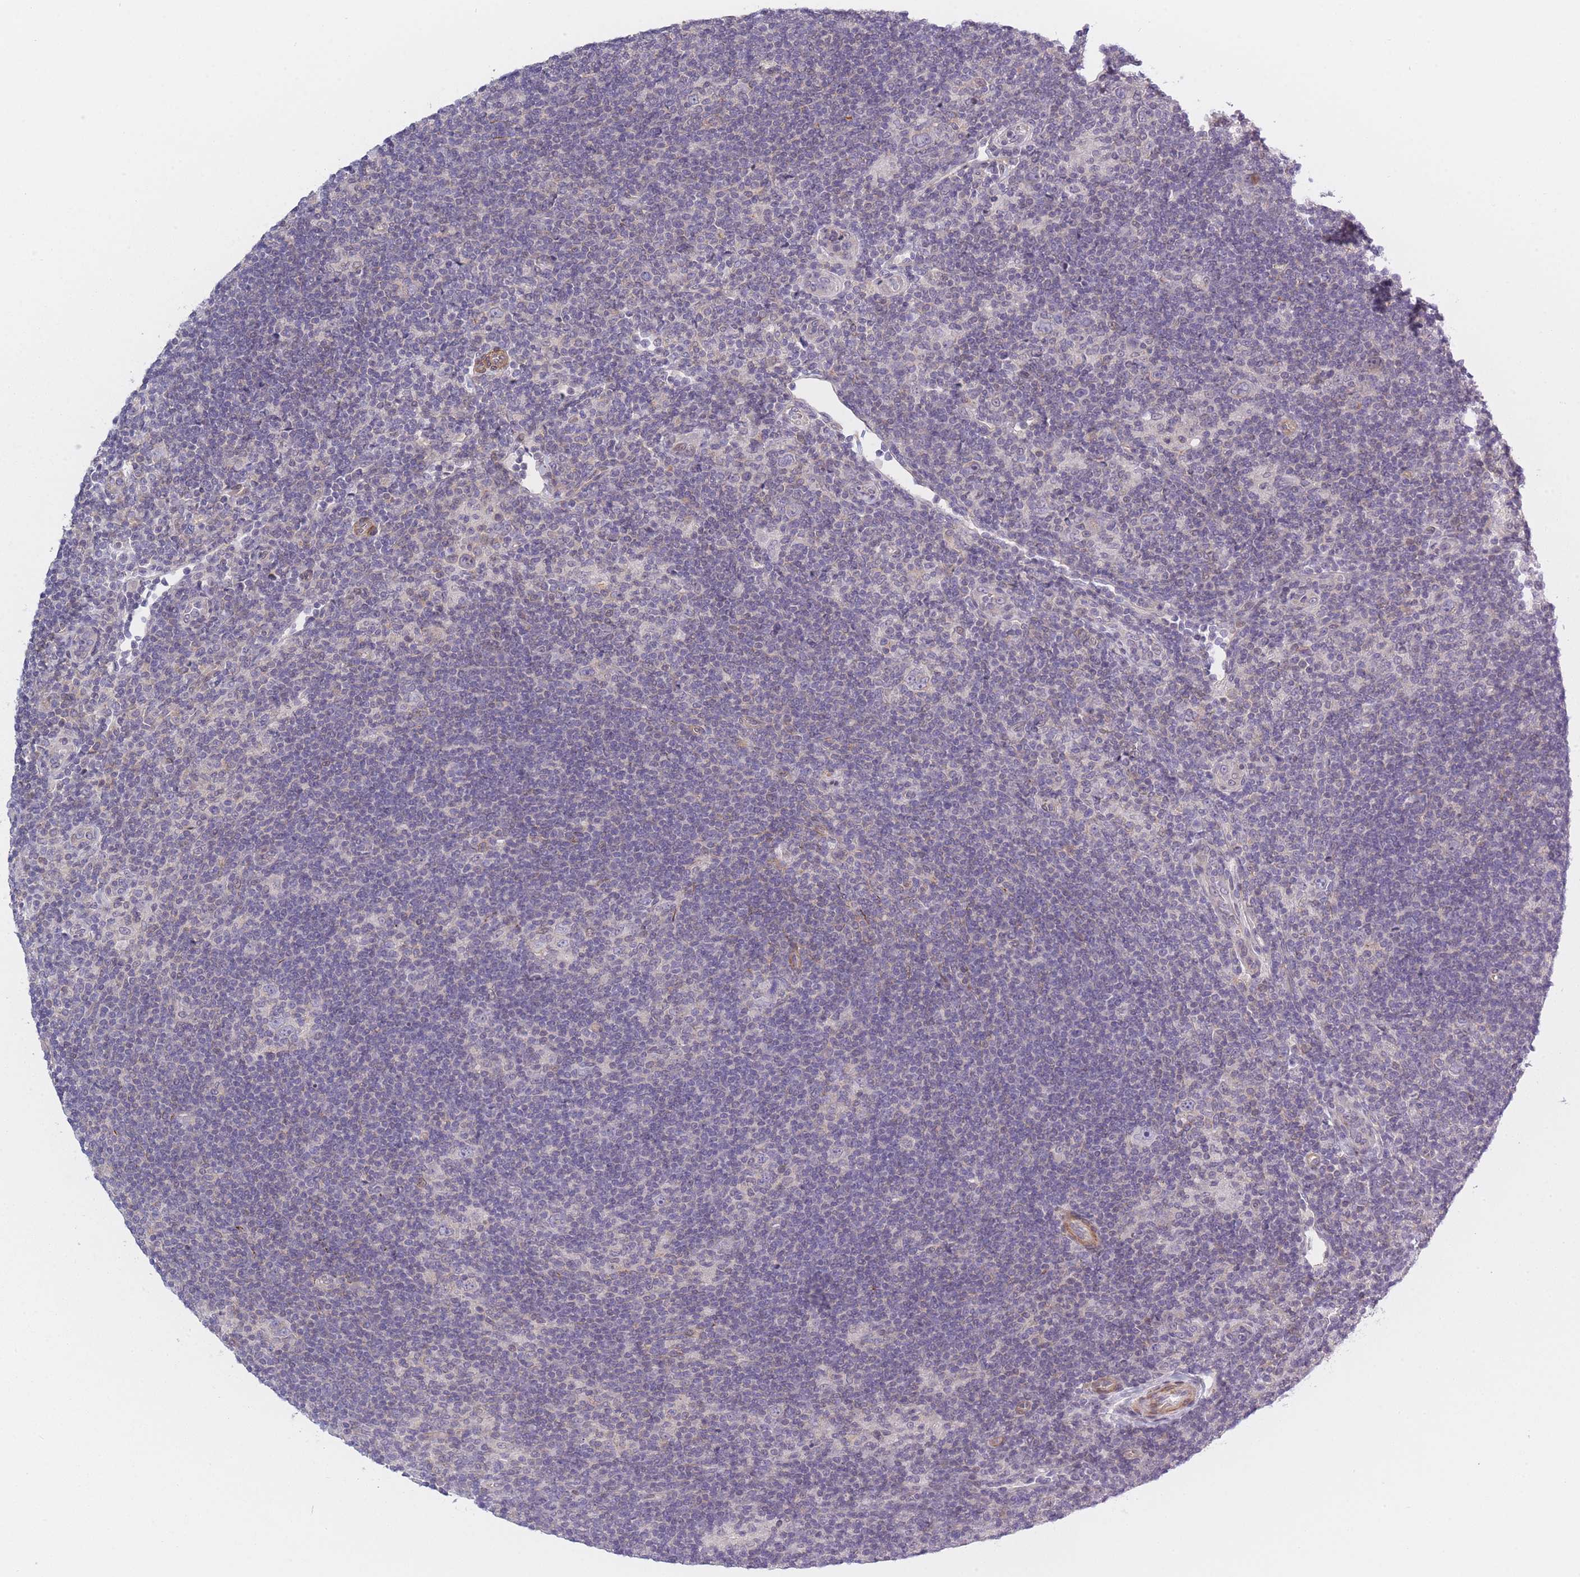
{"staining": {"intensity": "negative", "quantity": "none", "location": "none"}, "tissue": "lymphoma", "cell_type": "Tumor cells", "image_type": "cancer", "snomed": [{"axis": "morphology", "description": "Hodgkin's disease, NOS"}, {"axis": "topography", "description": "Lymph node"}], "caption": "A high-resolution histopathology image shows immunohistochemistry staining of lymphoma, which shows no significant staining in tumor cells.", "gene": "SLC7A6", "patient": {"sex": "female", "age": 57}}